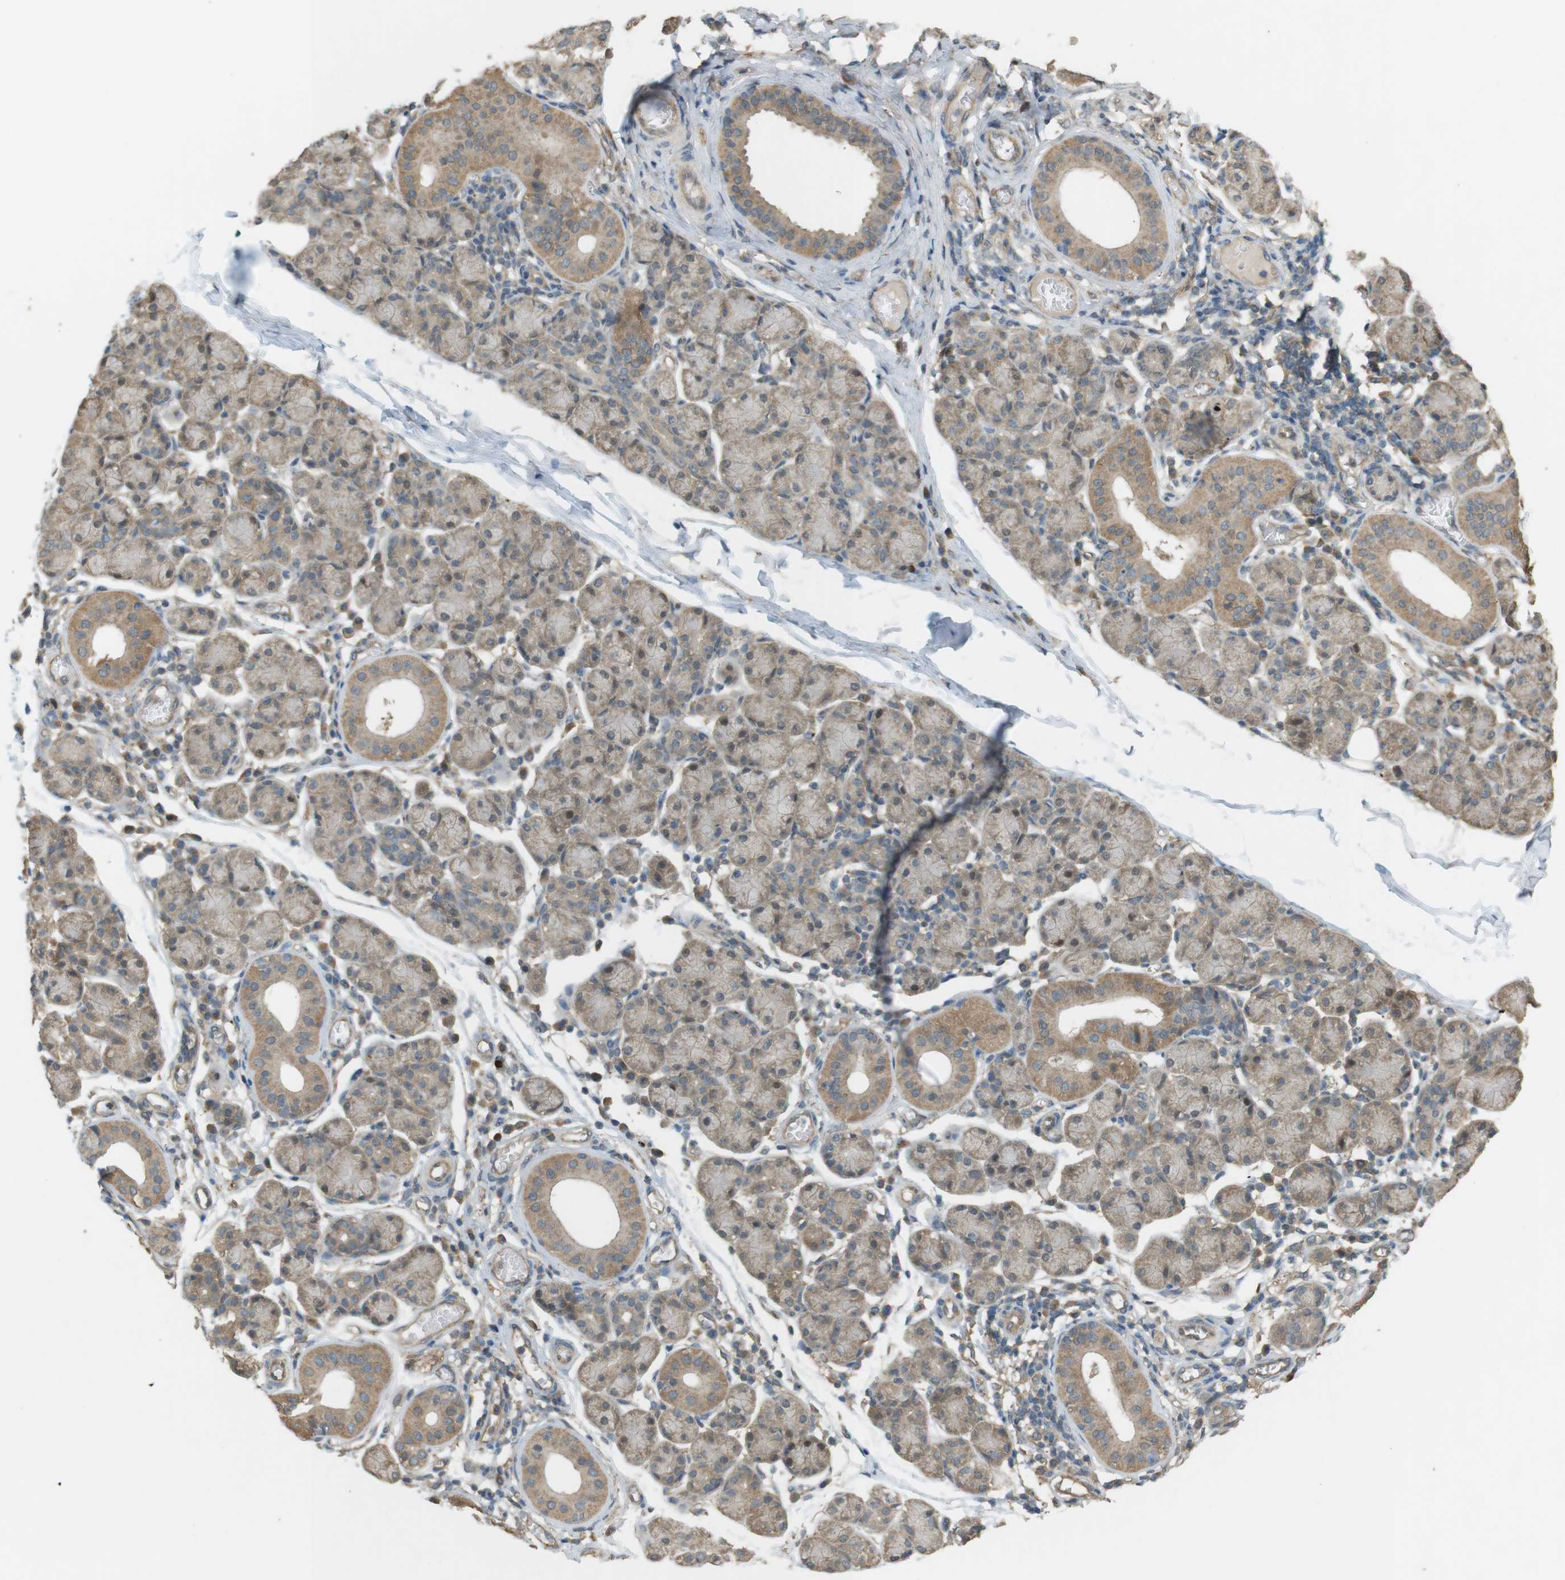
{"staining": {"intensity": "moderate", "quantity": "25%-75%", "location": "cytoplasmic/membranous"}, "tissue": "salivary gland", "cell_type": "Glandular cells", "image_type": "normal", "snomed": [{"axis": "morphology", "description": "Normal tissue, NOS"}, {"axis": "morphology", "description": "Inflammation, NOS"}, {"axis": "topography", "description": "Lymph node"}, {"axis": "topography", "description": "Salivary gland"}], "caption": "Moderate cytoplasmic/membranous staining is appreciated in approximately 25%-75% of glandular cells in unremarkable salivary gland.", "gene": "ZDHHC20", "patient": {"sex": "male", "age": 3}}